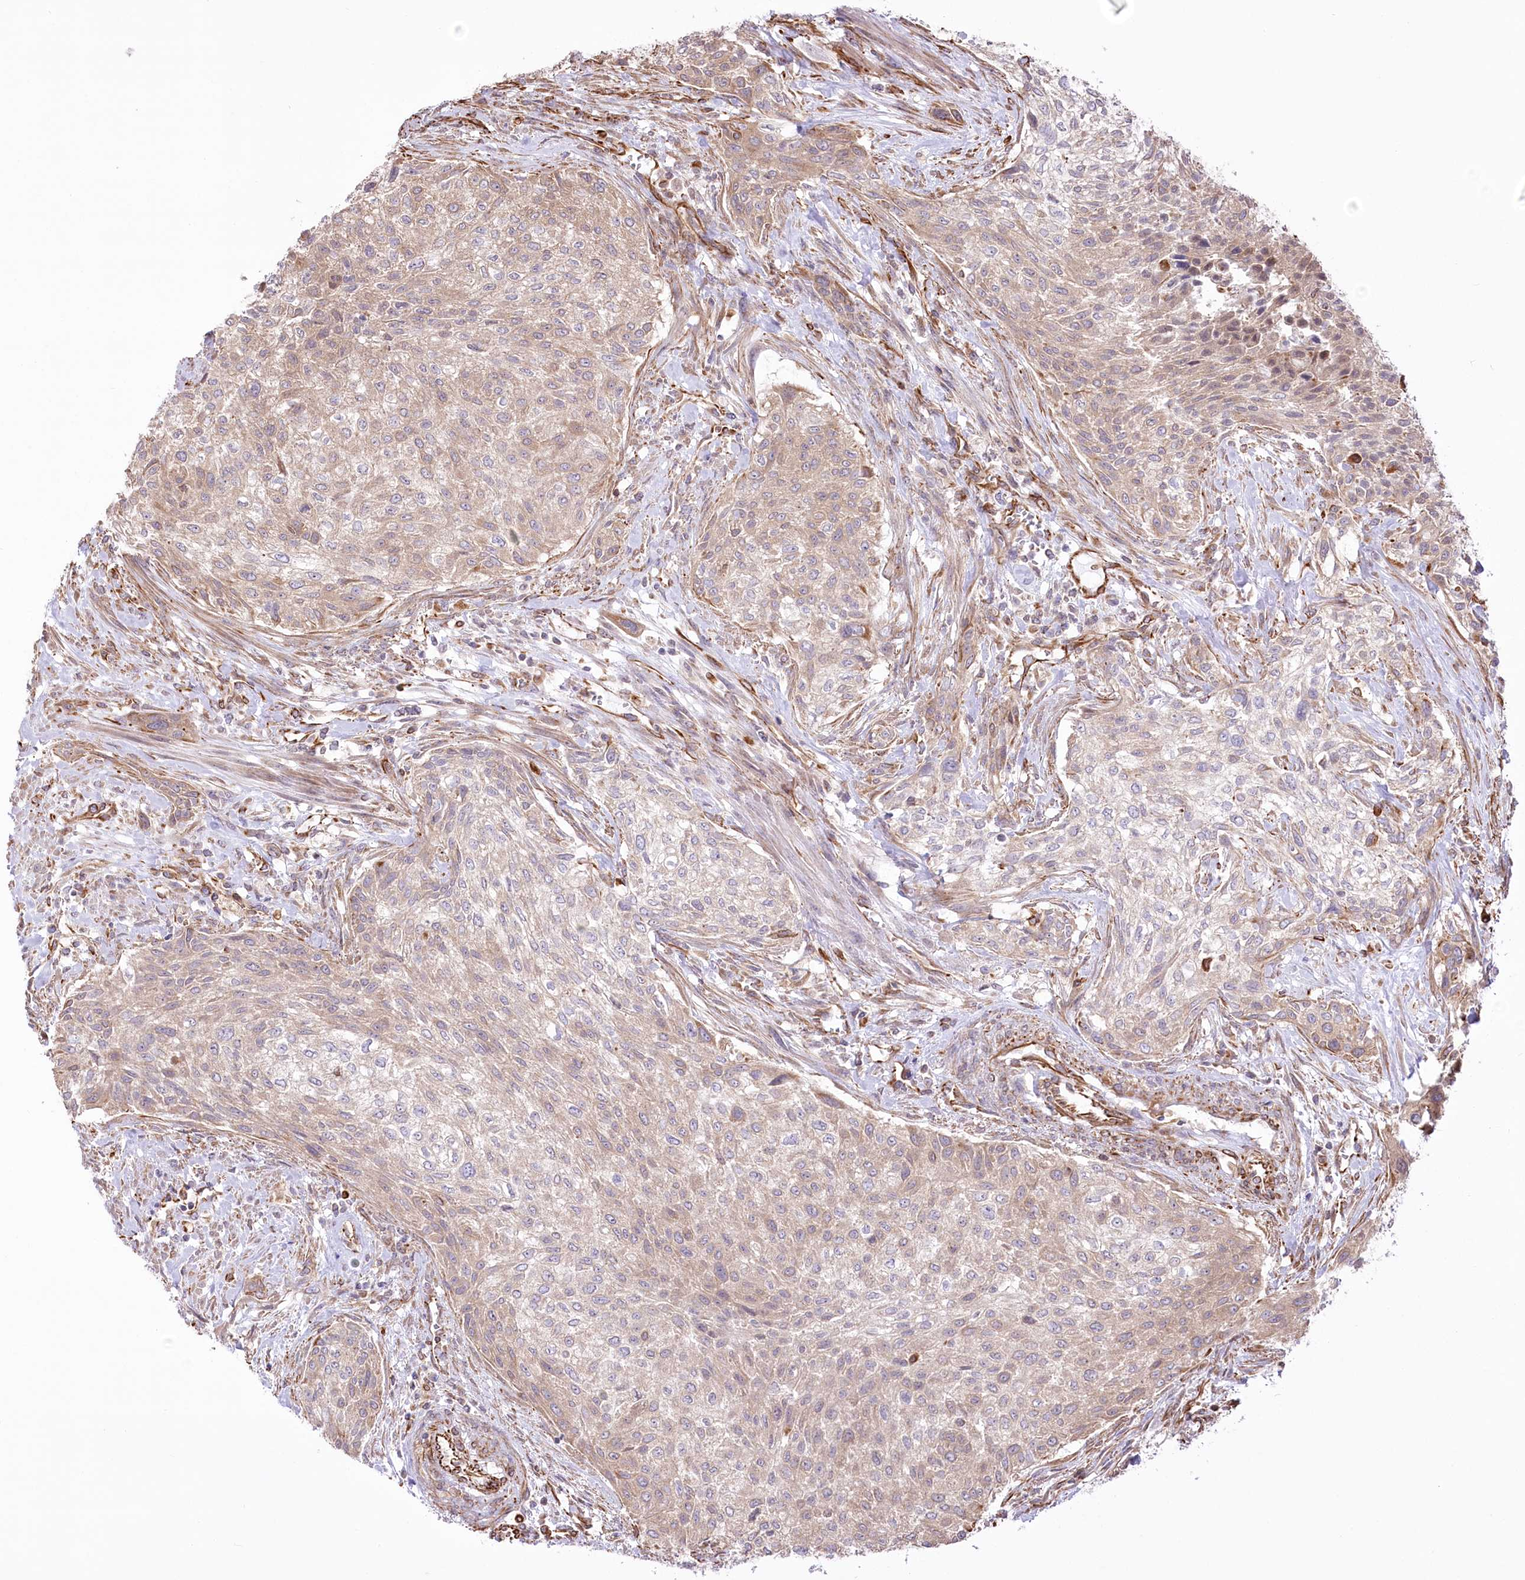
{"staining": {"intensity": "weak", "quantity": "<25%", "location": "cytoplasmic/membranous"}, "tissue": "urothelial cancer", "cell_type": "Tumor cells", "image_type": "cancer", "snomed": [{"axis": "morphology", "description": "Normal tissue, NOS"}, {"axis": "morphology", "description": "Urothelial carcinoma, NOS"}, {"axis": "topography", "description": "Urinary bladder"}, {"axis": "topography", "description": "Peripheral nerve tissue"}], "caption": "Immunohistochemical staining of human urothelial cancer displays no significant staining in tumor cells.", "gene": "TTC1", "patient": {"sex": "male", "age": 35}}